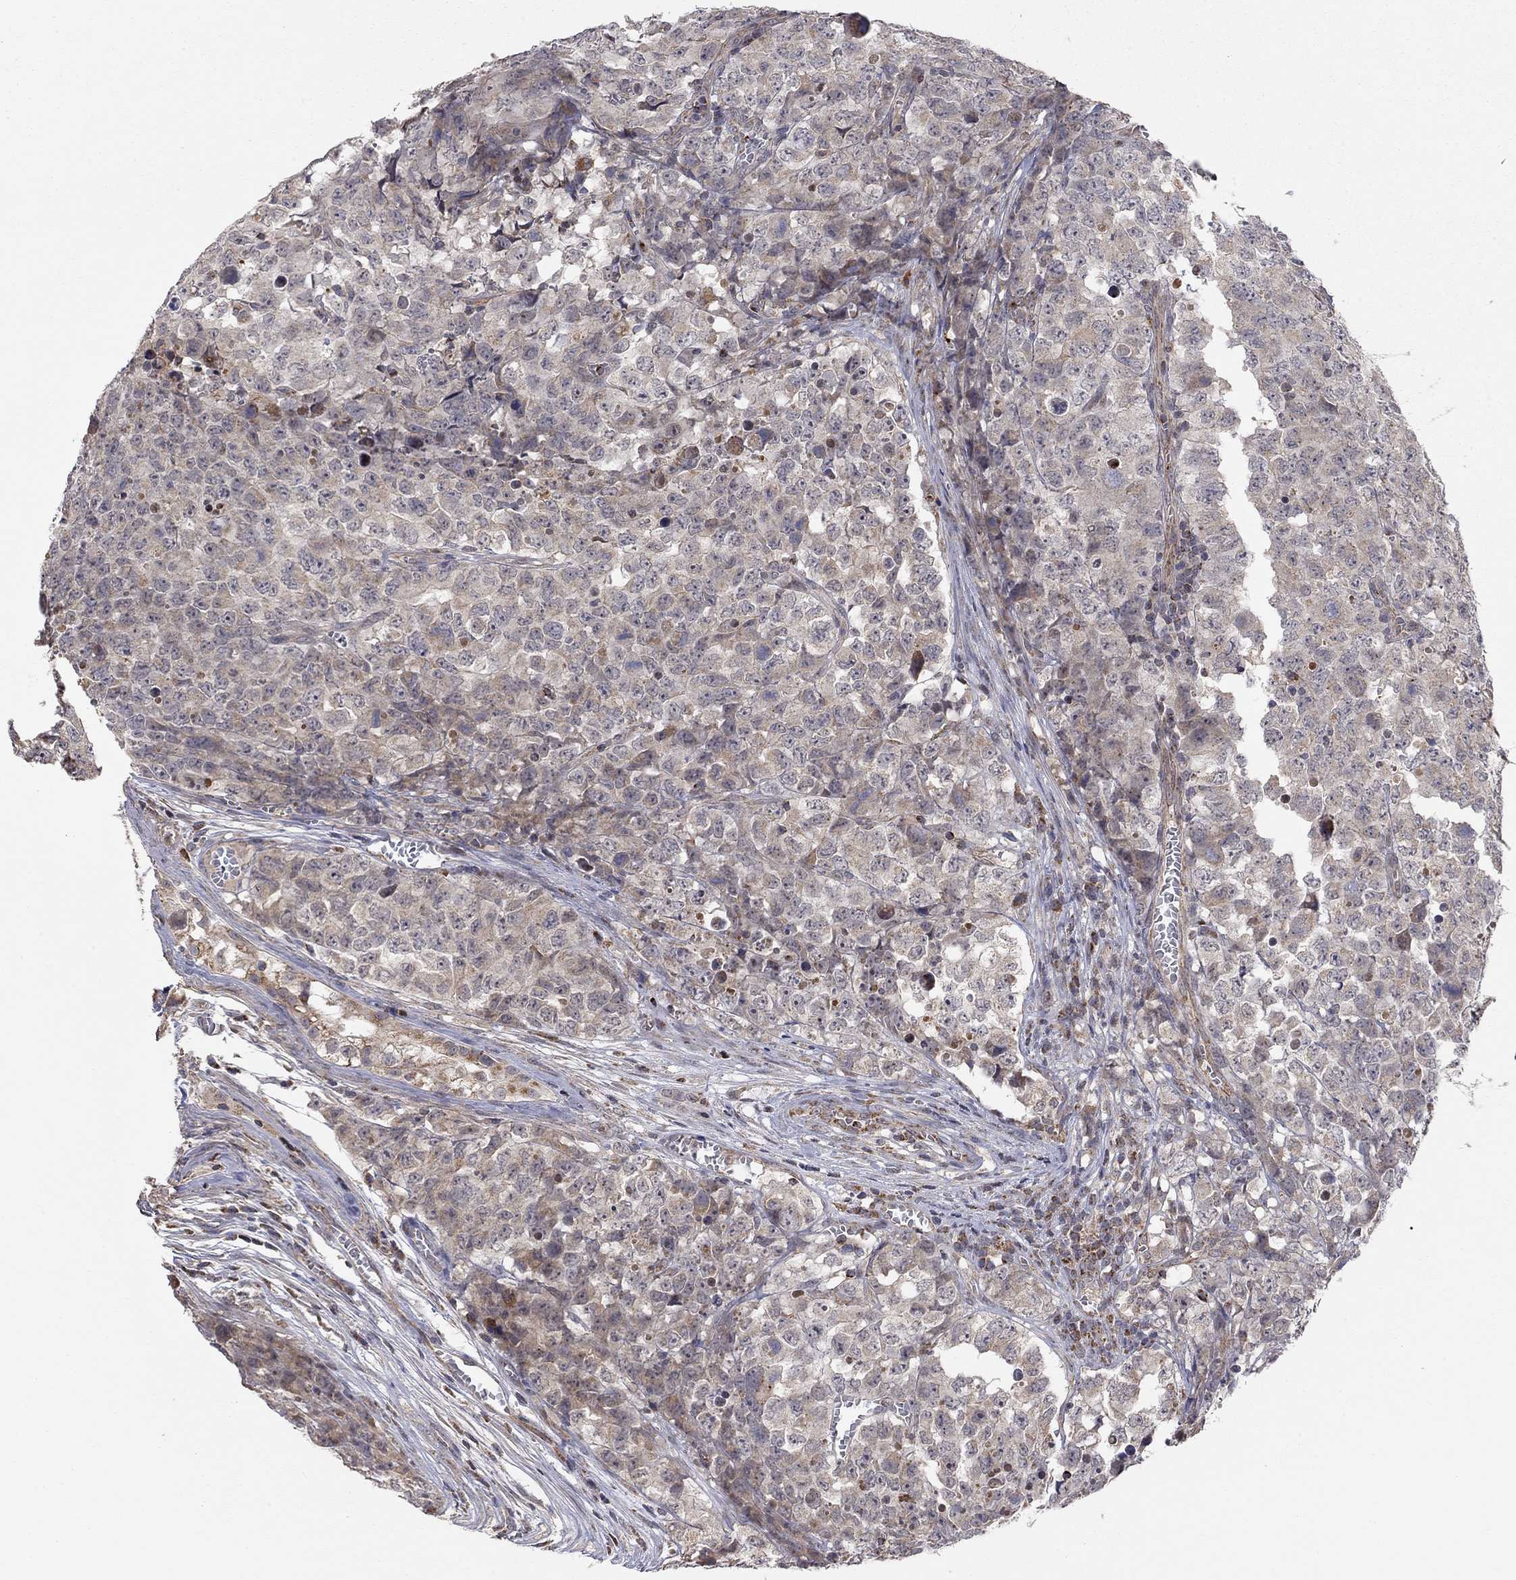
{"staining": {"intensity": "weak", "quantity": "<25%", "location": "cytoplasmic/membranous"}, "tissue": "testis cancer", "cell_type": "Tumor cells", "image_type": "cancer", "snomed": [{"axis": "morphology", "description": "Carcinoma, Embryonal, NOS"}, {"axis": "topography", "description": "Testis"}], "caption": "Immunohistochemical staining of human testis embryonal carcinoma reveals no significant expression in tumor cells.", "gene": "IDS", "patient": {"sex": "male", "age": 23}}